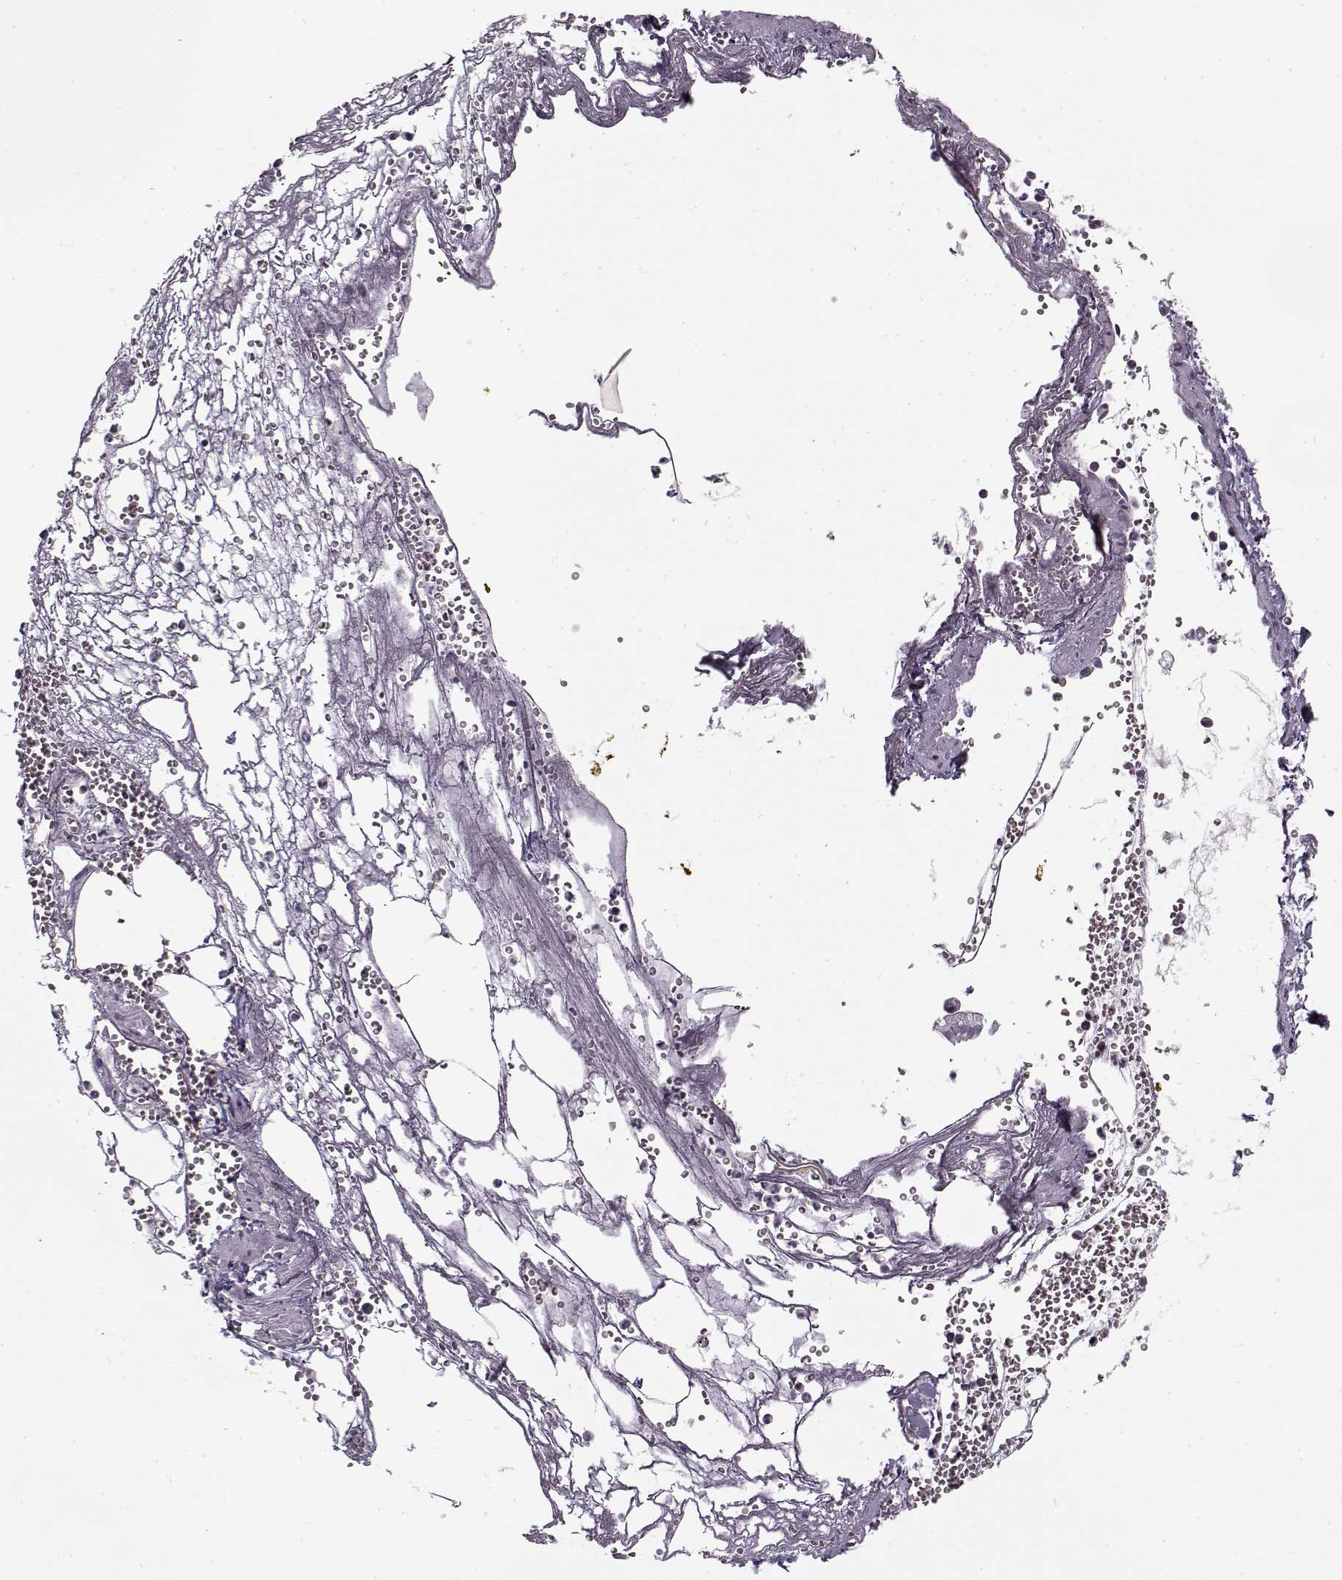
{"staining": {"intensity": "negative", "quantity": "none", "location": "none"}, "tissue": "pancreatic cancer", "cell_type": "Tumor cells", "image_type": "cancer", "snomed": [{"axis": "morphology", "description": "Adenocarcinoma, NOS"}, {"axis": "topography", "description": "Pancreas"}], "caption": "The immunohistochemistry (IHC) image has no significant staining in tumor cells of pancreatic cancer tissue.", "gene": "PNMT", "patient": {"sex": "male", "age": 70}}